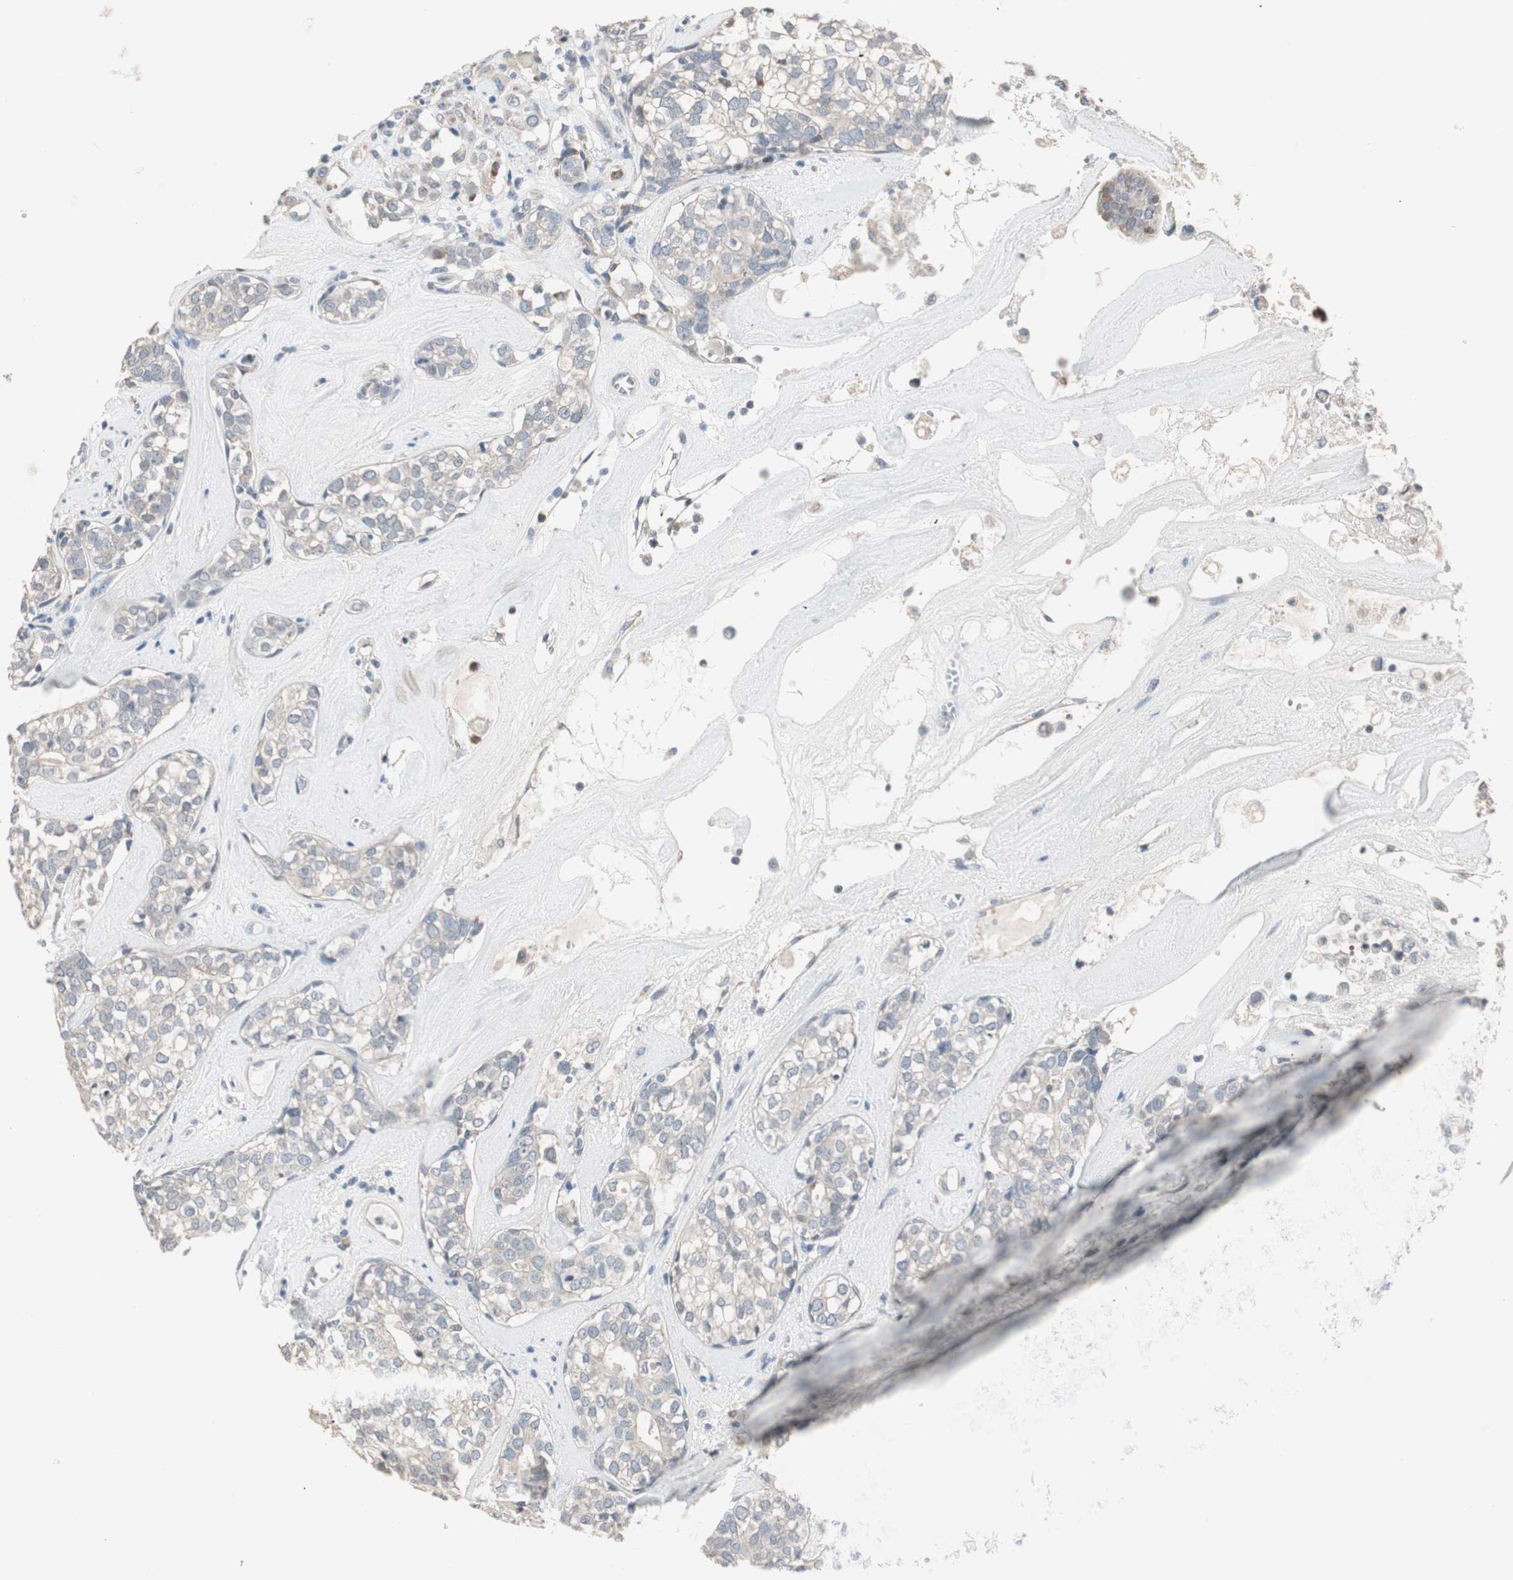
{"staining": {"intensity": "weak", "quantity": "25%-75%", "location": "cytoplasmic/membranous"}, "tissue": "head and neck cancer", "cell_type": "Tumor cells", "image_type": "cancer", "snomed": [{"axis": "morphology", "description": "Adenocarcinoma, NOS"}, {"axis": "topography", "description": "Salivary gland"}, {"axis": "topography", "description": "Head-Neck"}], "caption": "Protein analysis of head and neck cancer tissue exhibits weak cytoplasmic/membranous positivity in about 25%-75% of tumor cells.", "gene": "PDZK1", "patient": {"sex": "female", "age": 65}}